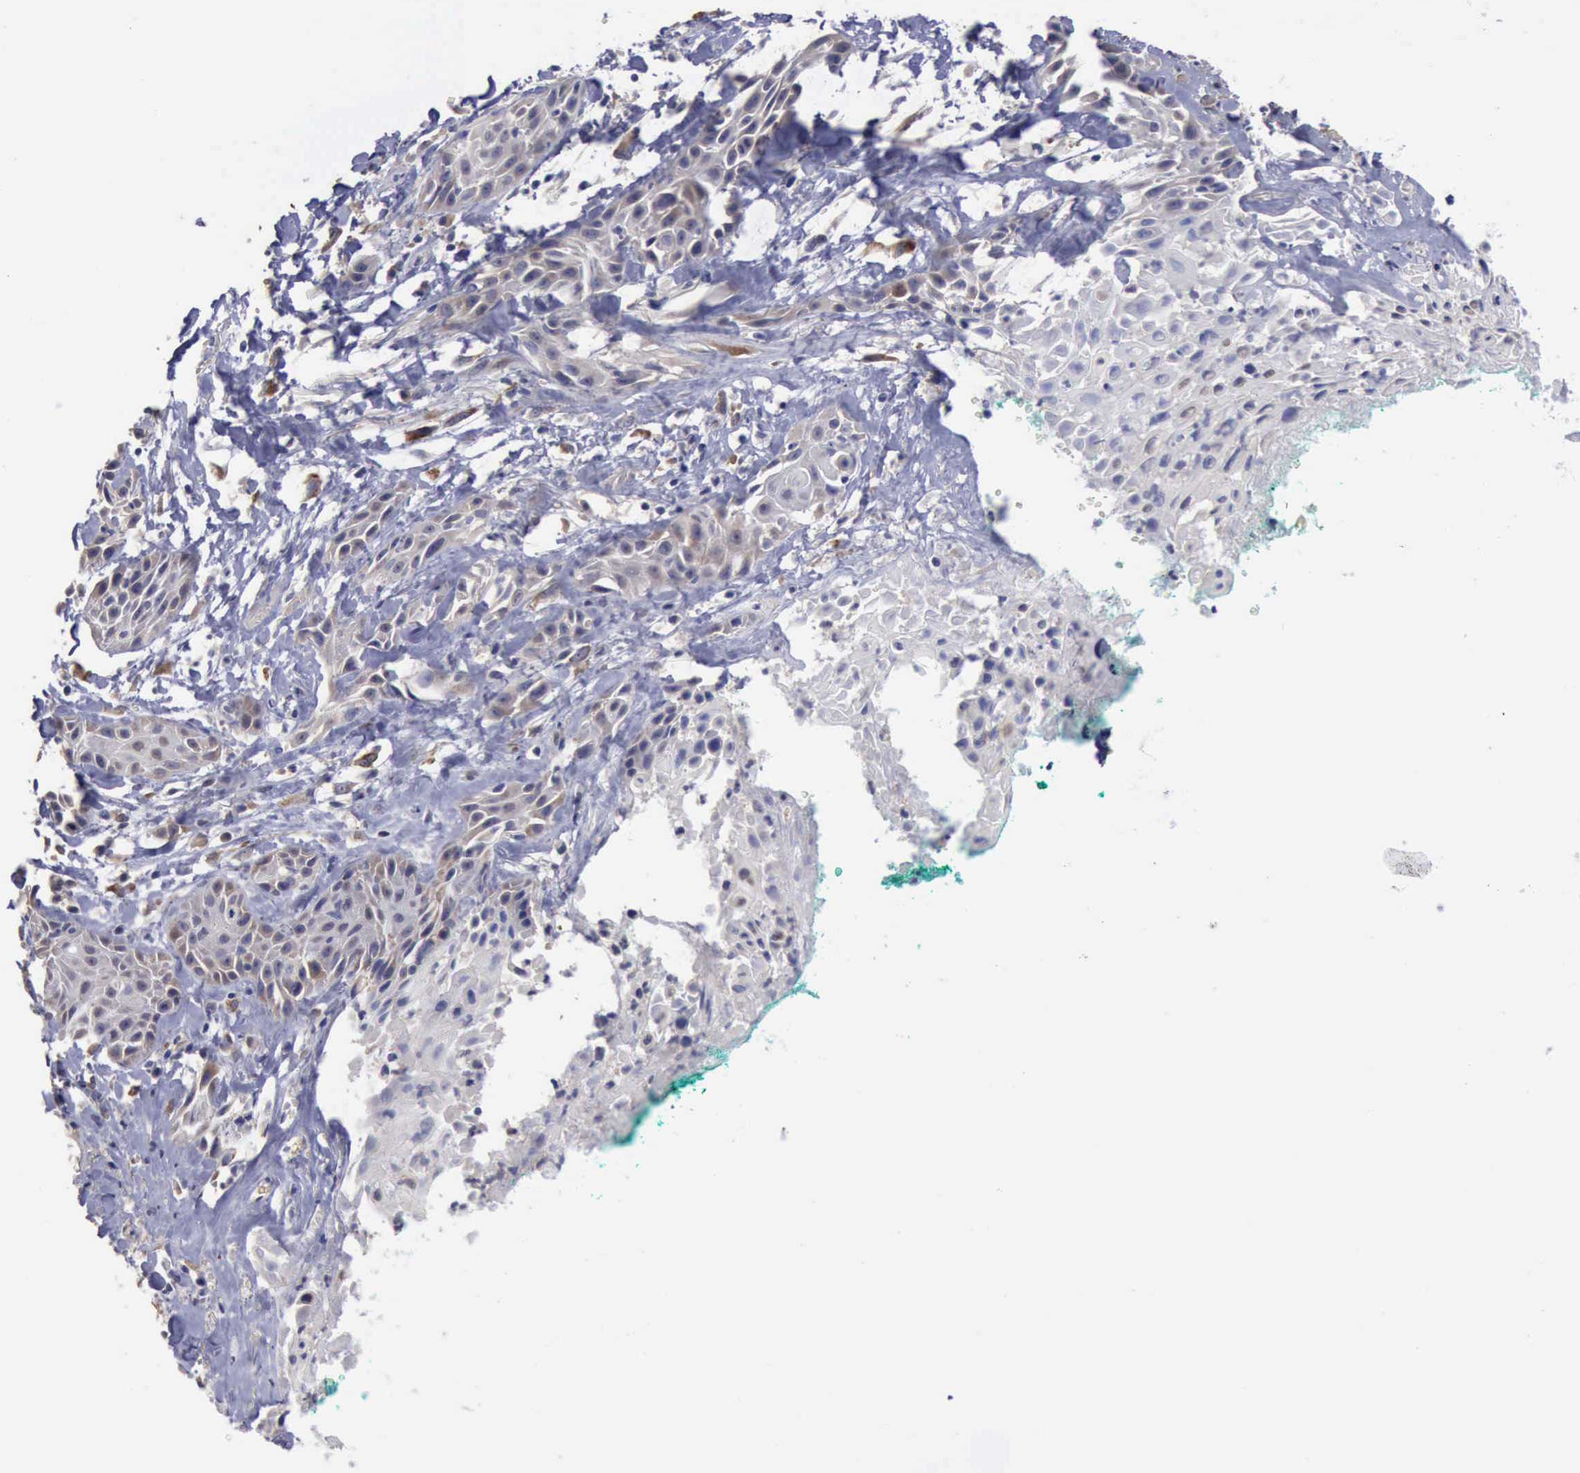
{"staining": {"intensity": "weak", "quantity": "<25%", "location": "cytoplasmic/membranous"}, "tissue": "skin cancer", "cell_type": "Tumor cells", "image_type": "cancer", "snomed": [{"axis": "morphology", "description": "Squamous cell carcinoma, NOS"}, {"axis": "topography", "description": "Skin"}, {"axis": "topography", "description": "Anal"}], "caption": "Photomicrograph shows no significant protein positivity in tumor cells of skin squamous cell carcinoma. (Stains: DAB immunohistochemistry with hematoxylin counter stain, Microscopy: brightfield microscopy at high magnification).", "gene": "PHKA1", "patient": {"sex": "male", "age": 64}}